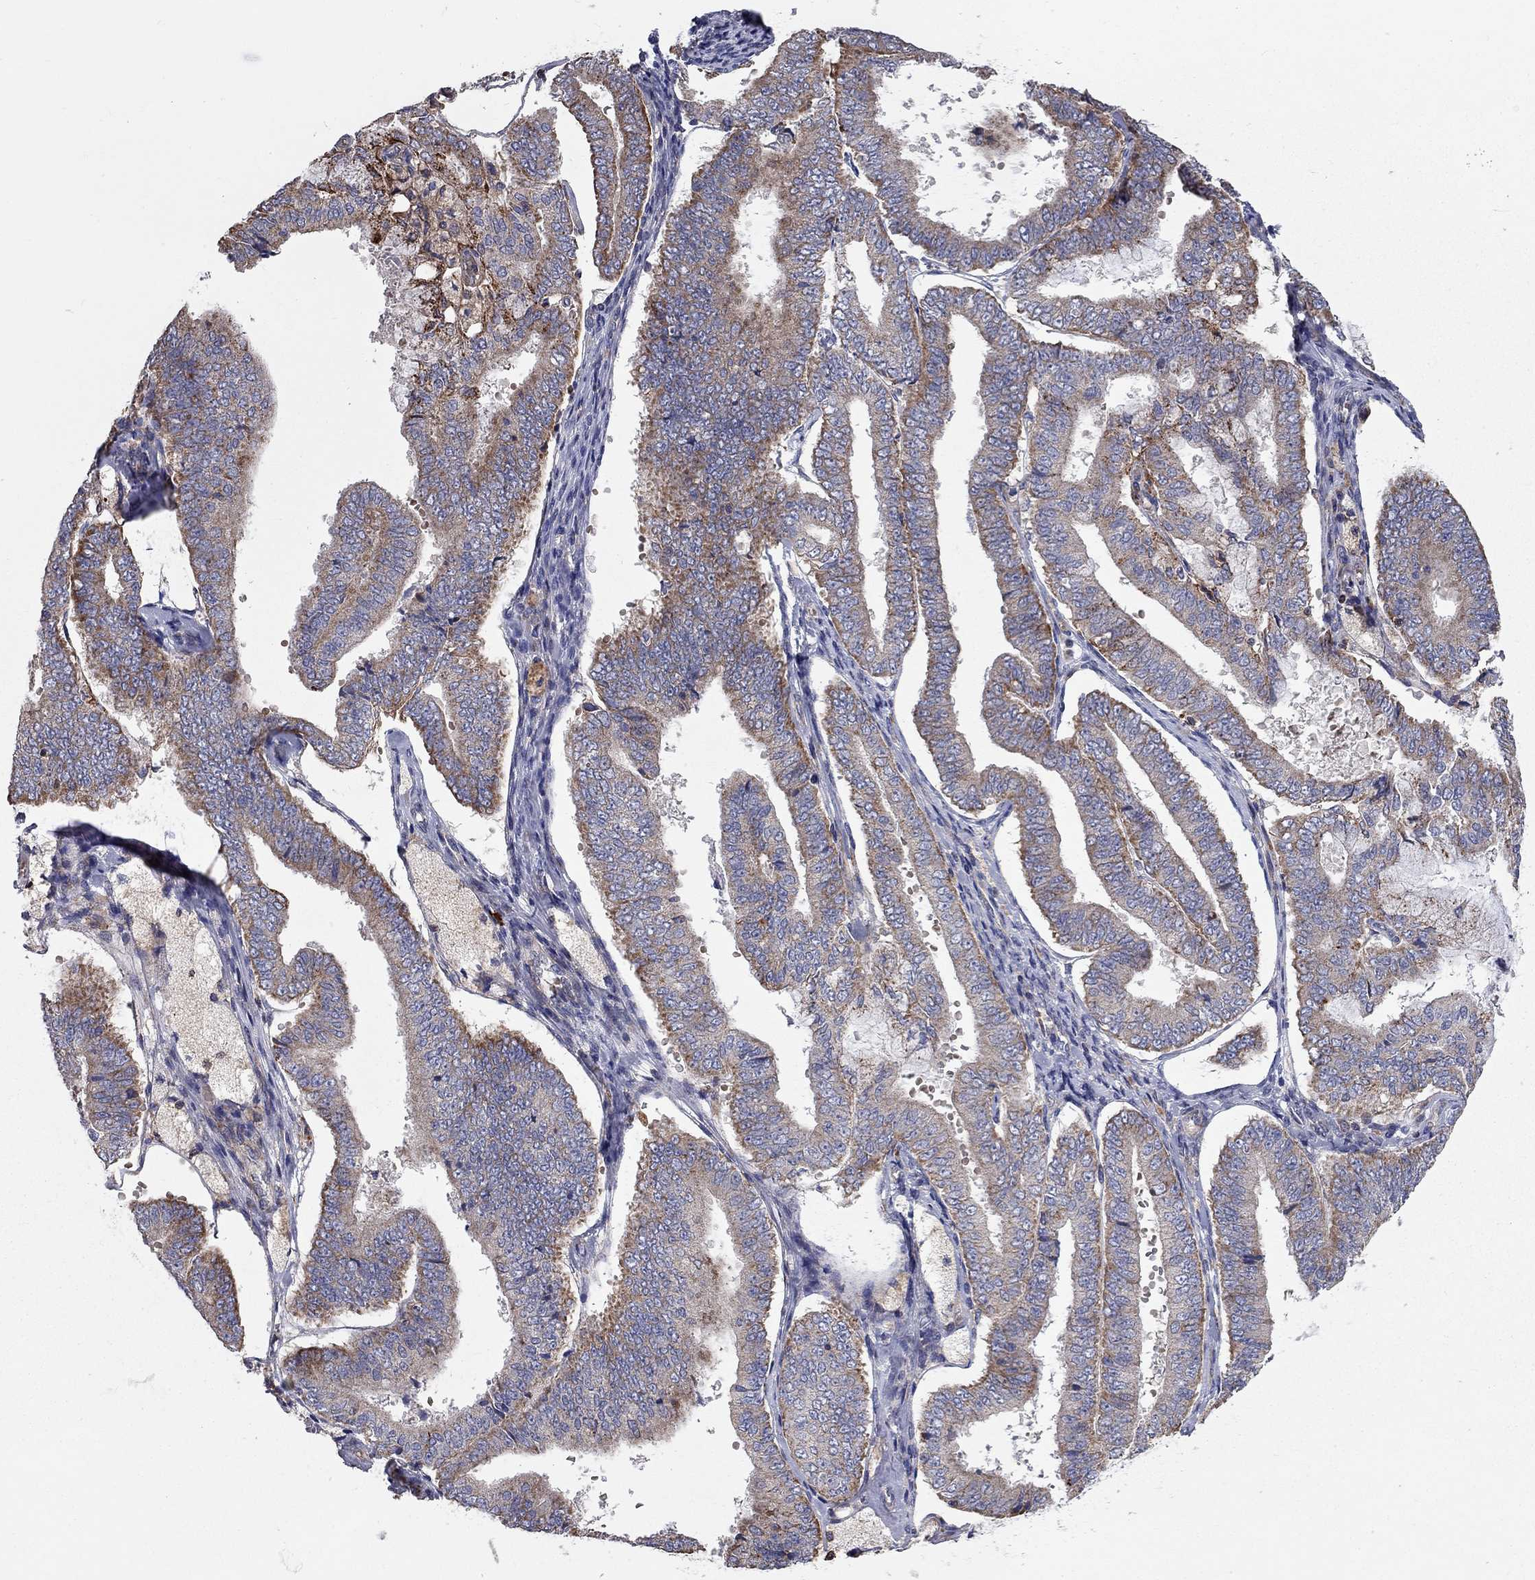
{"staining": {"intensity": "moderate", "quantity": "25%-75%", "location": "cytoplasmic/membranous"}, "tissue": "endometrial cancer", "cell_type": "Tumor cells", "image_type": "cancer", "snomed": [{"axis": "morphology", "description": "Adenocarcinoma, NOS"}, {"axis": "topography", "description": "Endometrium"}], "caption": "This histopathology image exhibits endometrial cancer (adenocarcinoma) stained with immunohistochemistry to label a protein in brown. The cytoplasmic/membranous of tumor cells show moderate positivity for the protein. Nuclei are counter-stained blue.", "gene": "KANSL1L", "patient": {"sex": "female", "age": 63}}